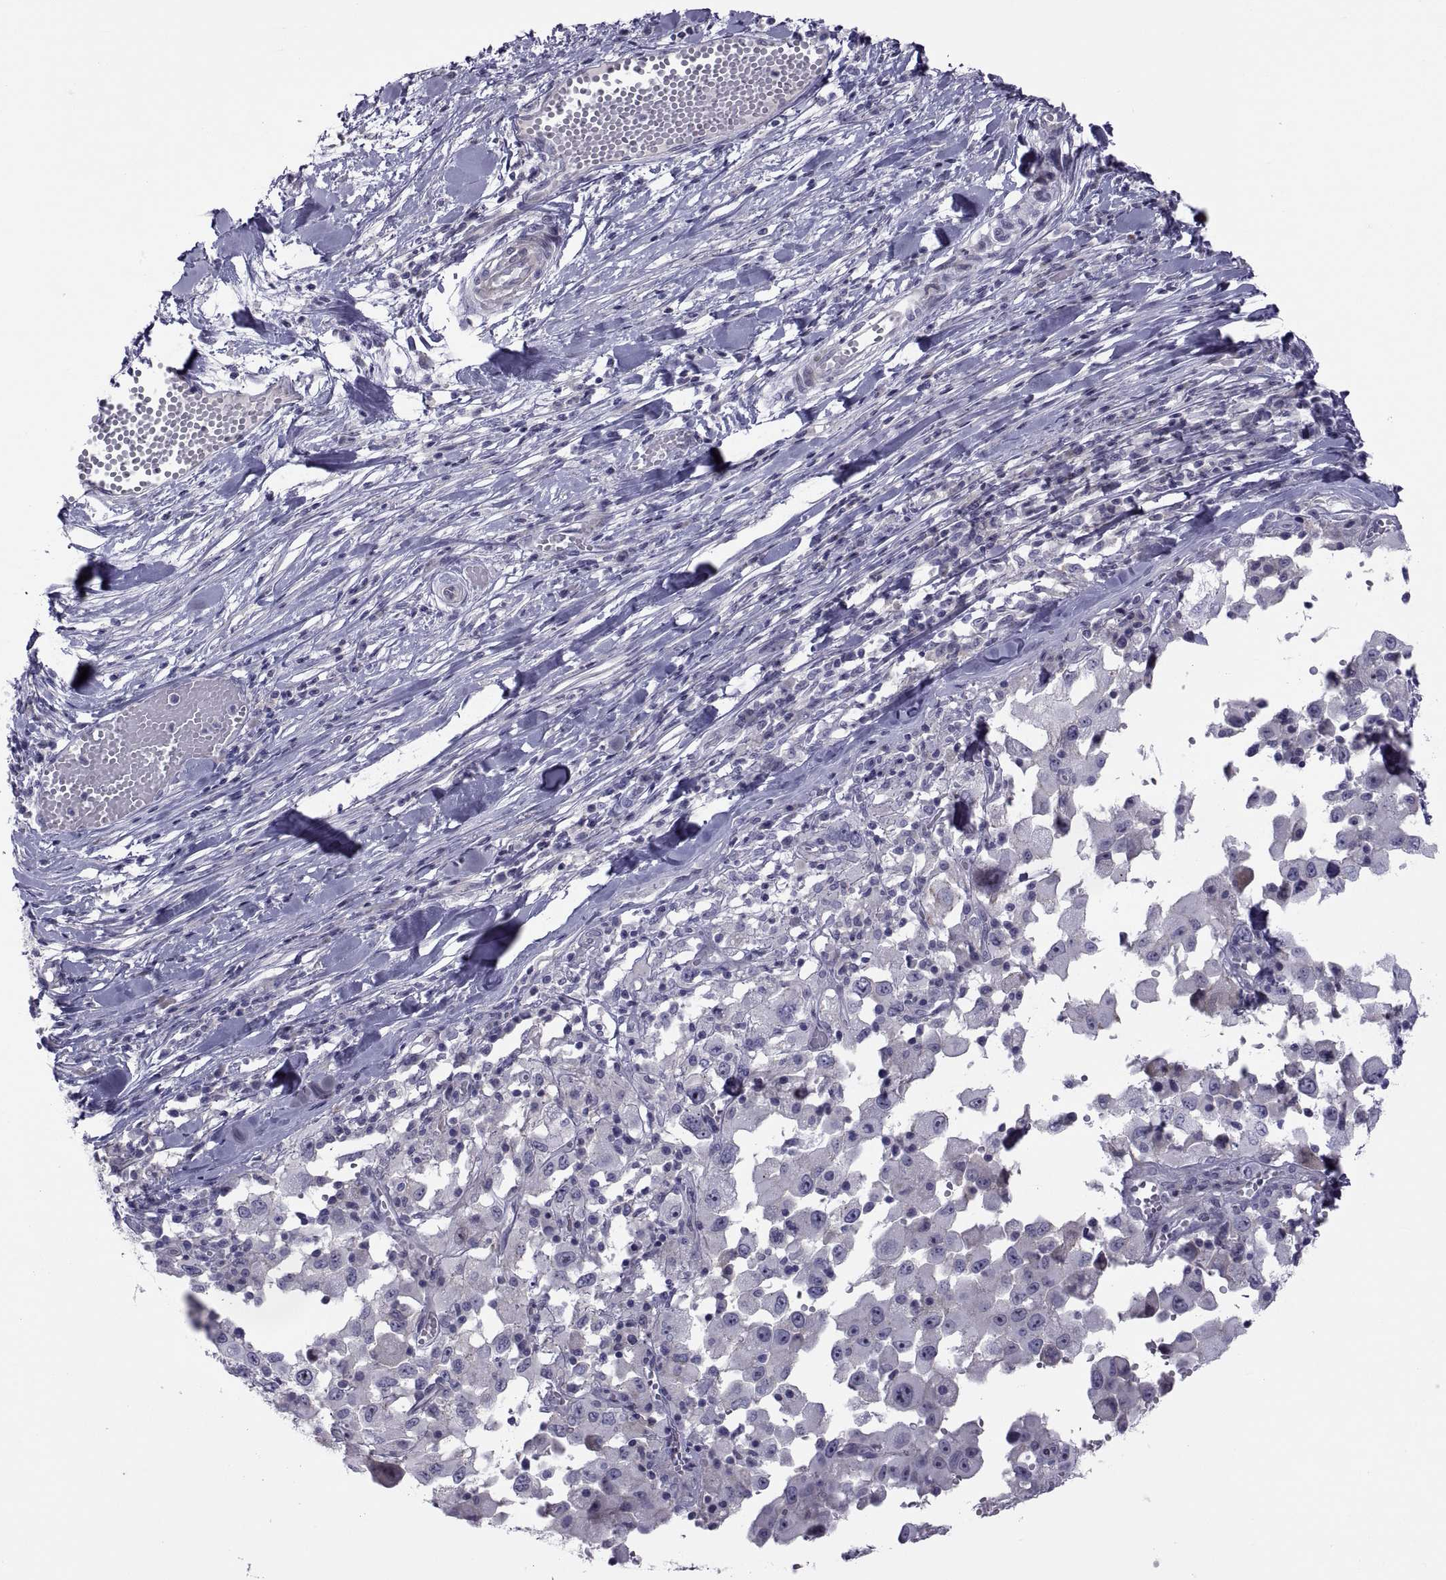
{"staining": {"intensity": "negative", "quantity": "none", "location": "none"}, "tissue": "melanoma", "cell_type": "Tumor cells", "image_type": "cancer", "snomed": [{"axis": "morphology", "description": "Malignant melanoma, Metastatic site"}, {"axis": "topography", "description": "Lymph node"}], "caption": "This is a photomicrograph of immunohistochemistry staining of melanoma, which shows no staining in tumor cells.", "gene": "TMEM158", "patient": {"sex": "male", "age": 50}}